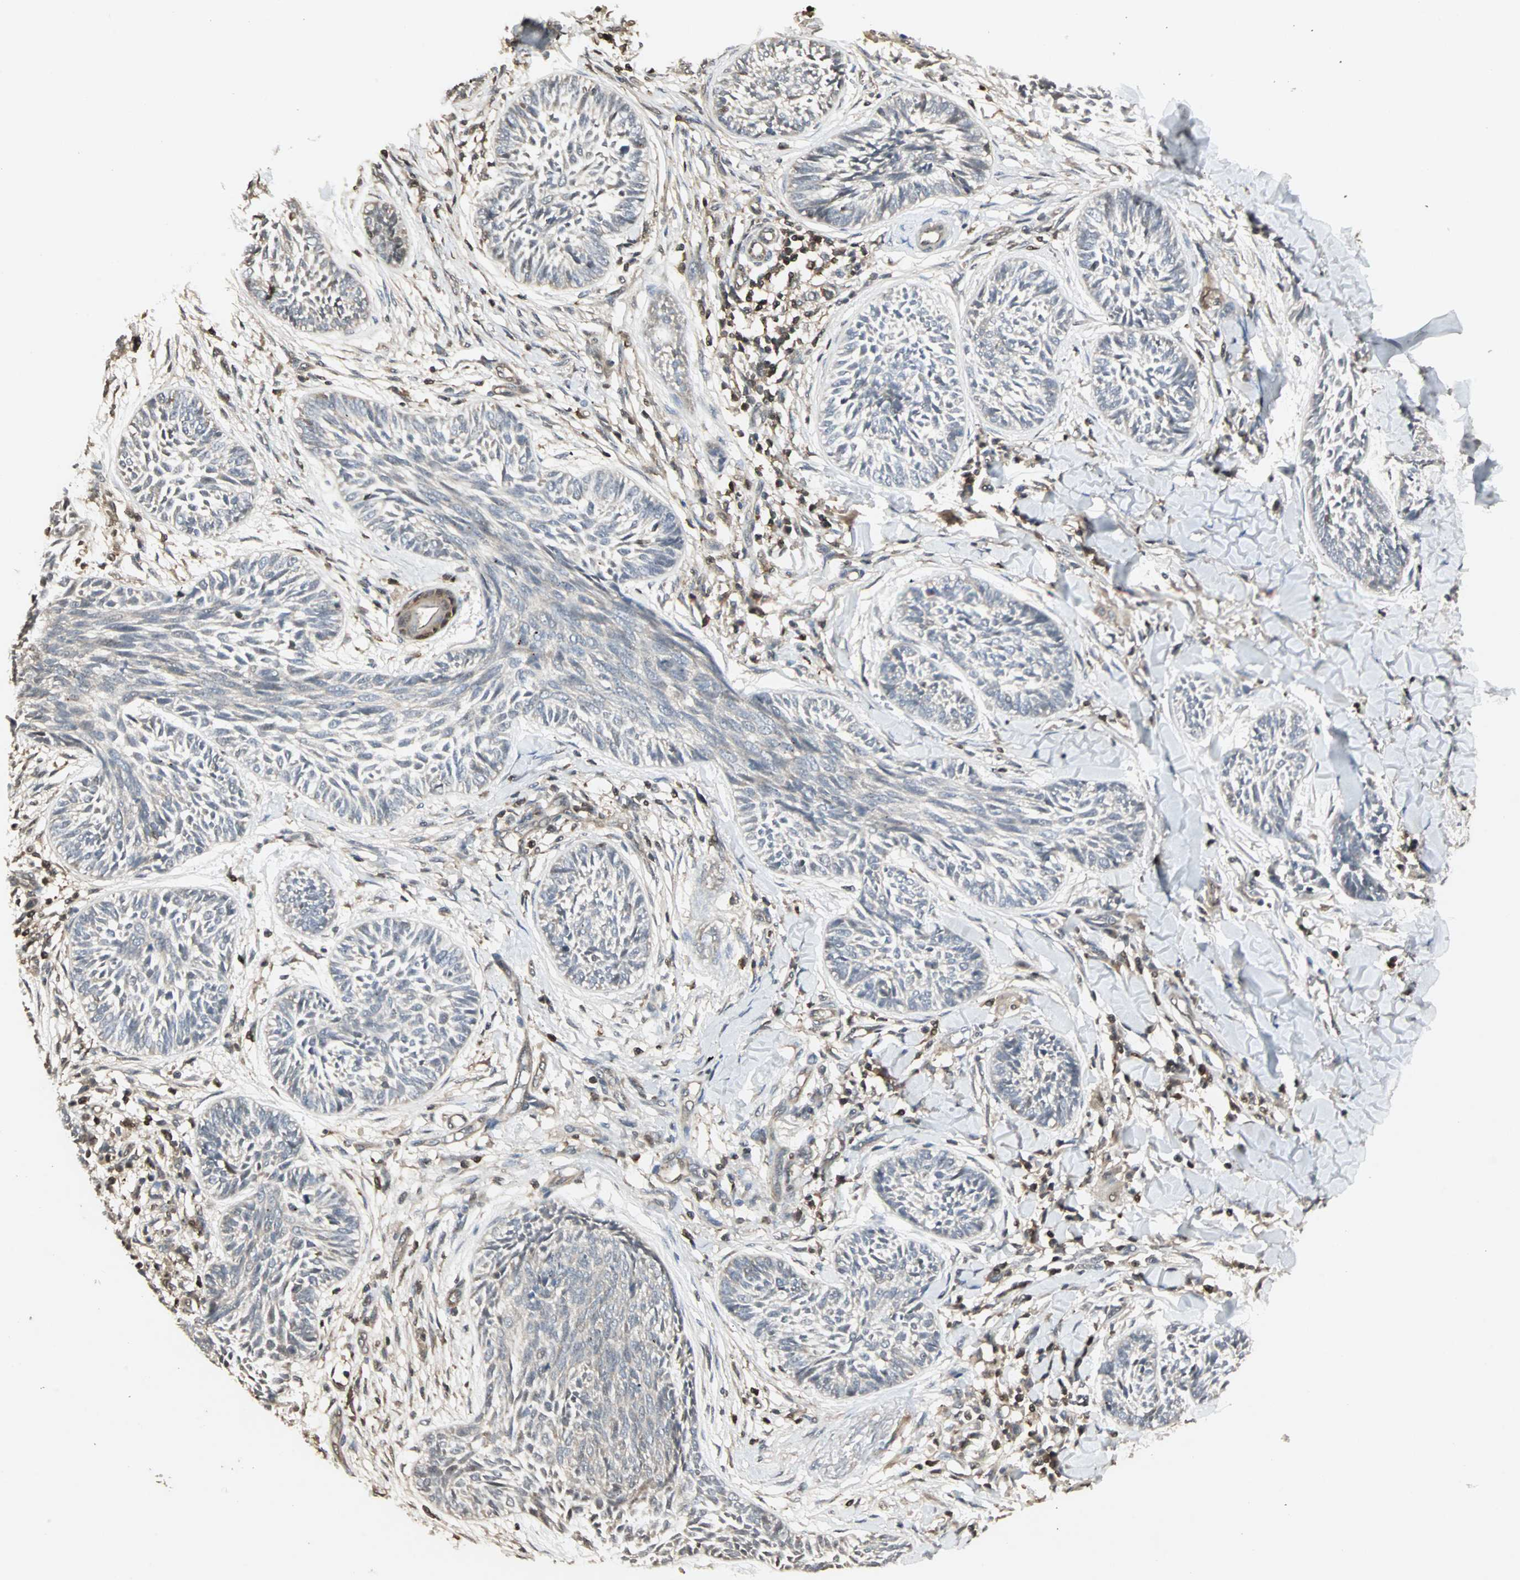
{"staining": {"intensity": "weak", "quantity": "<25%", "location": "cytoplasmic/membranous"}, "tissue": "skin cancer", "cell_type": "Tumor cells", "image_type": "cancer", "snomed": [{"axis": "morphology", "description": "Papilloma, NOS"}, {"axis": "morphology", "description": "Basal cell carcinoma"}, {"axis": "topography", "description": "Skin"}], "caption": "Human skin cancer (papilloma) stained for a protein using IHC demonstrates no positivity in tumor cells.", "gene": "DRG2", "patient": {"sex": "male", "age": 87}}